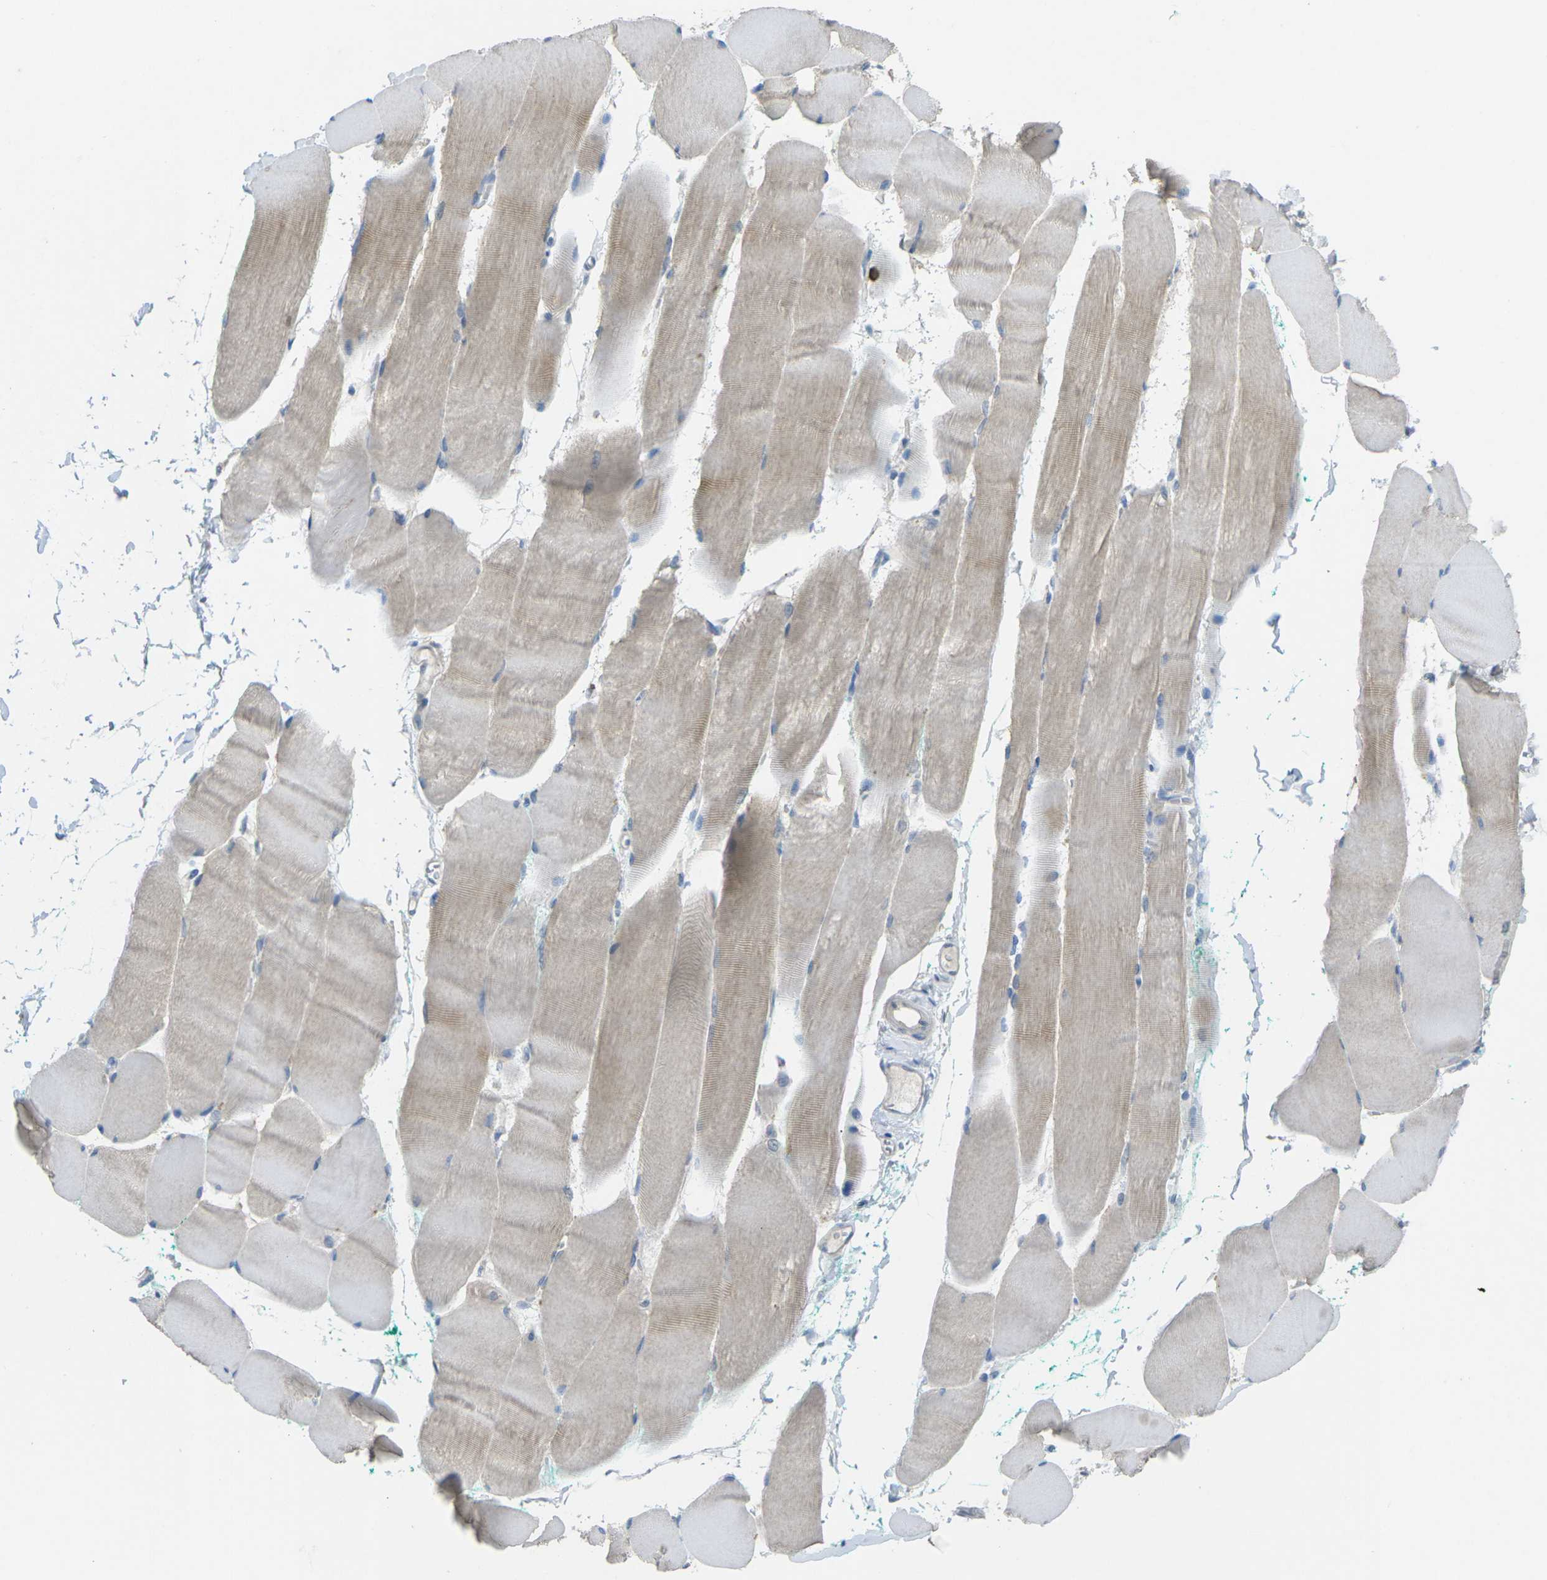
{"staining": {"intensity": "weak", "quantity": "<25%", "location": "cytoplasmic/membranous"}, "tissue": "skeletal muscle", "cell_type": "Myocytes", "image_type": "normal", "snomed": [{"axis": "morphology", "description": "Normal tissue, NOS"}, {"axis": "morphology", "description": "Squamous cell carcinoma, NOS"}, {"axis": "topography", "description": "Skeletal muscle"}], "caption": "Immunohistochemistry (IHC) photomicrograph of normal human skeletal muscle stained for a protein (brown), which exhibits no staining in myocytes.", "gene": "CD19", "patient": {"sex": "male", "age": 51}}